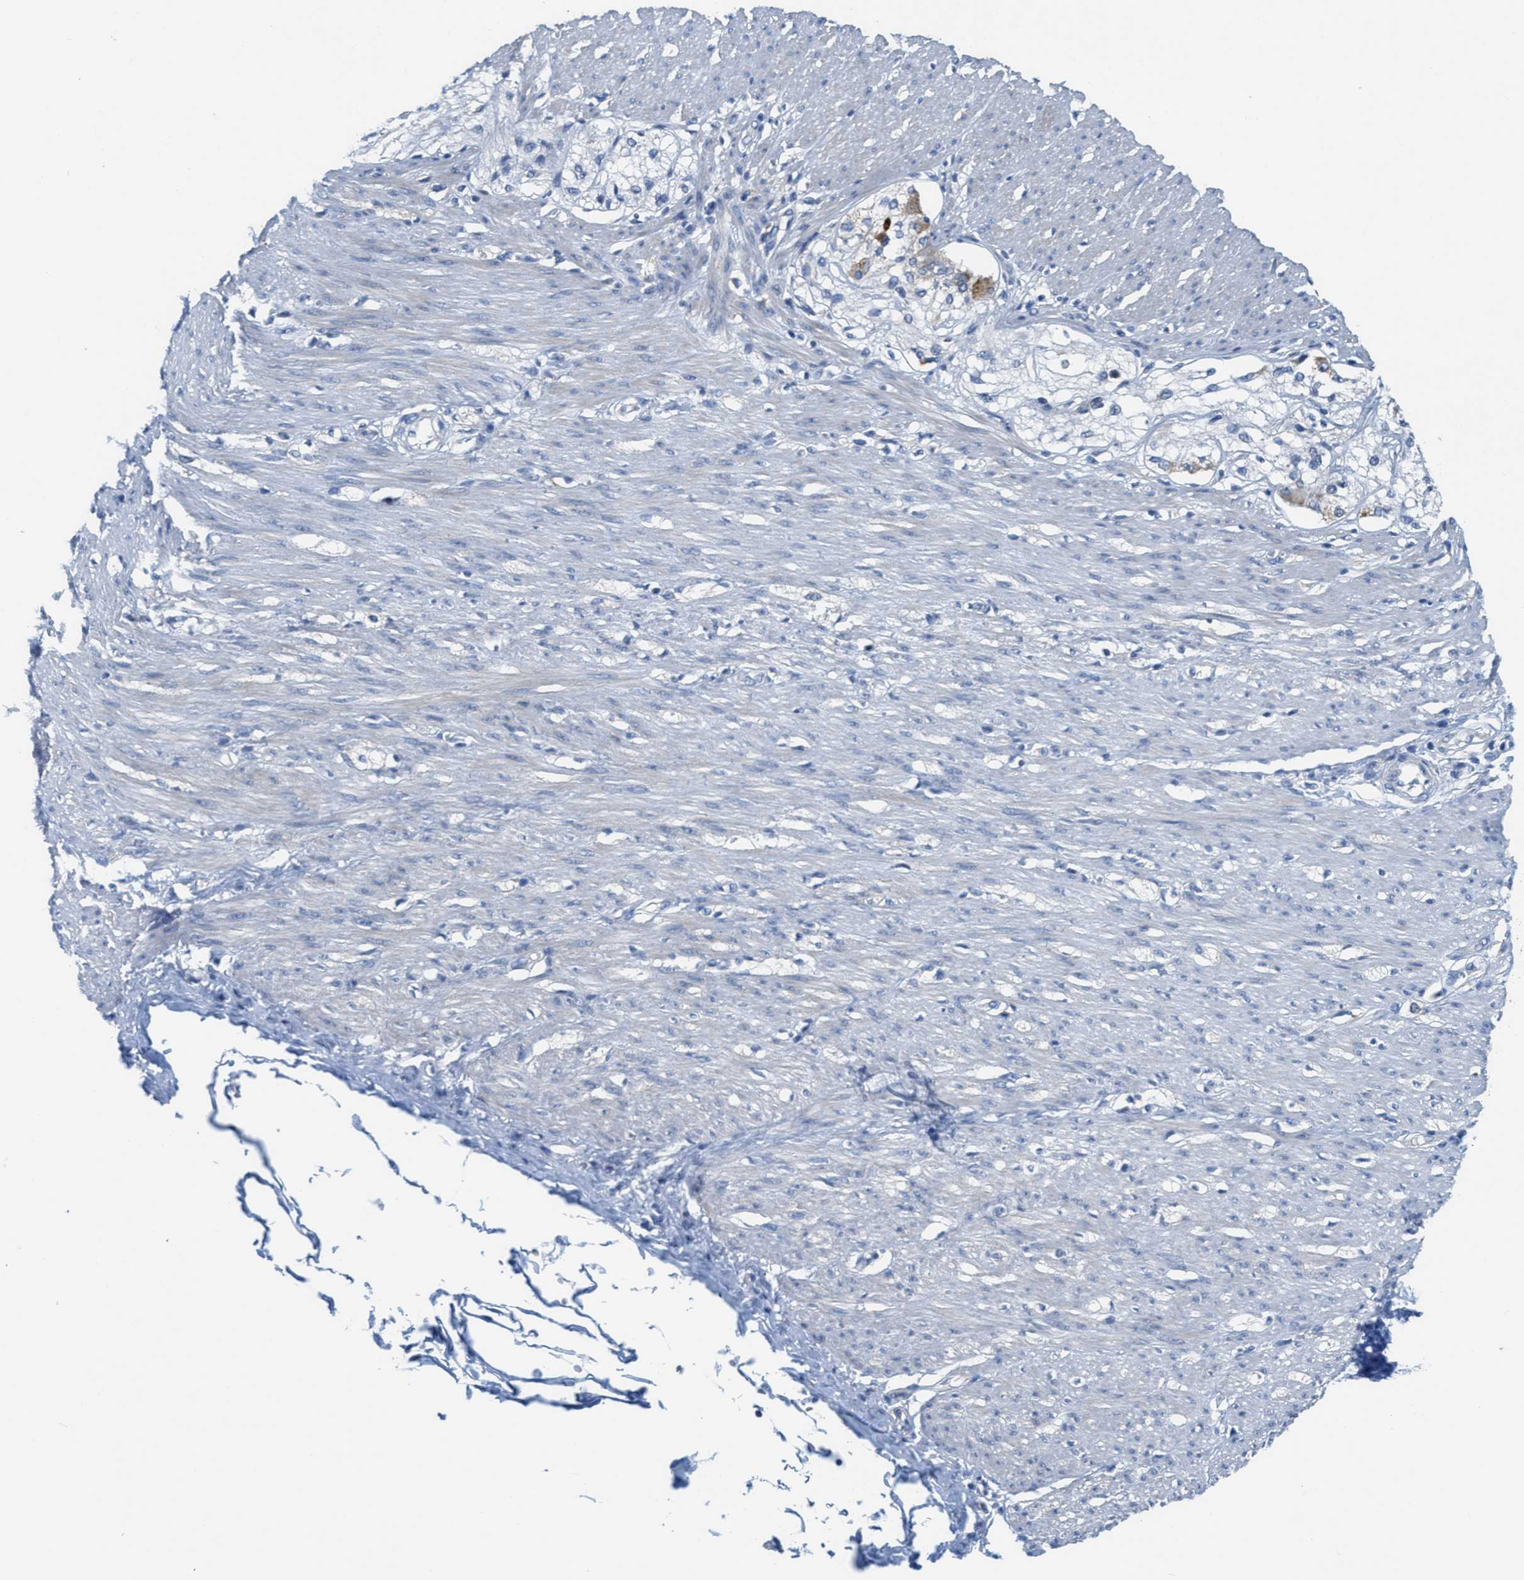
{"staining": {"intensity": "negative", "quantity": "none", "location": "none"}, "tissue": "adipose tissue", "cell_type": "Adipocytes", "image_type": "normal", "snomed": [{"axis": "morphology", "description": "Normal tissue, NOS"}, {"axis": "morphology", "description": "Adenocarcinoma, NOS"}, {"axis": "topography", "description": "Colon"}, {"axis": "topography", "description": "Peripheral nerve tissue"}], "caption": "A high-resolution image shows immunohistochemistry staining of unremarkable adipose tissue, which shows no significant staining in adipocytes.", "gene": "PTDSS1", "patient": {"sex": "male", "age": 14}}